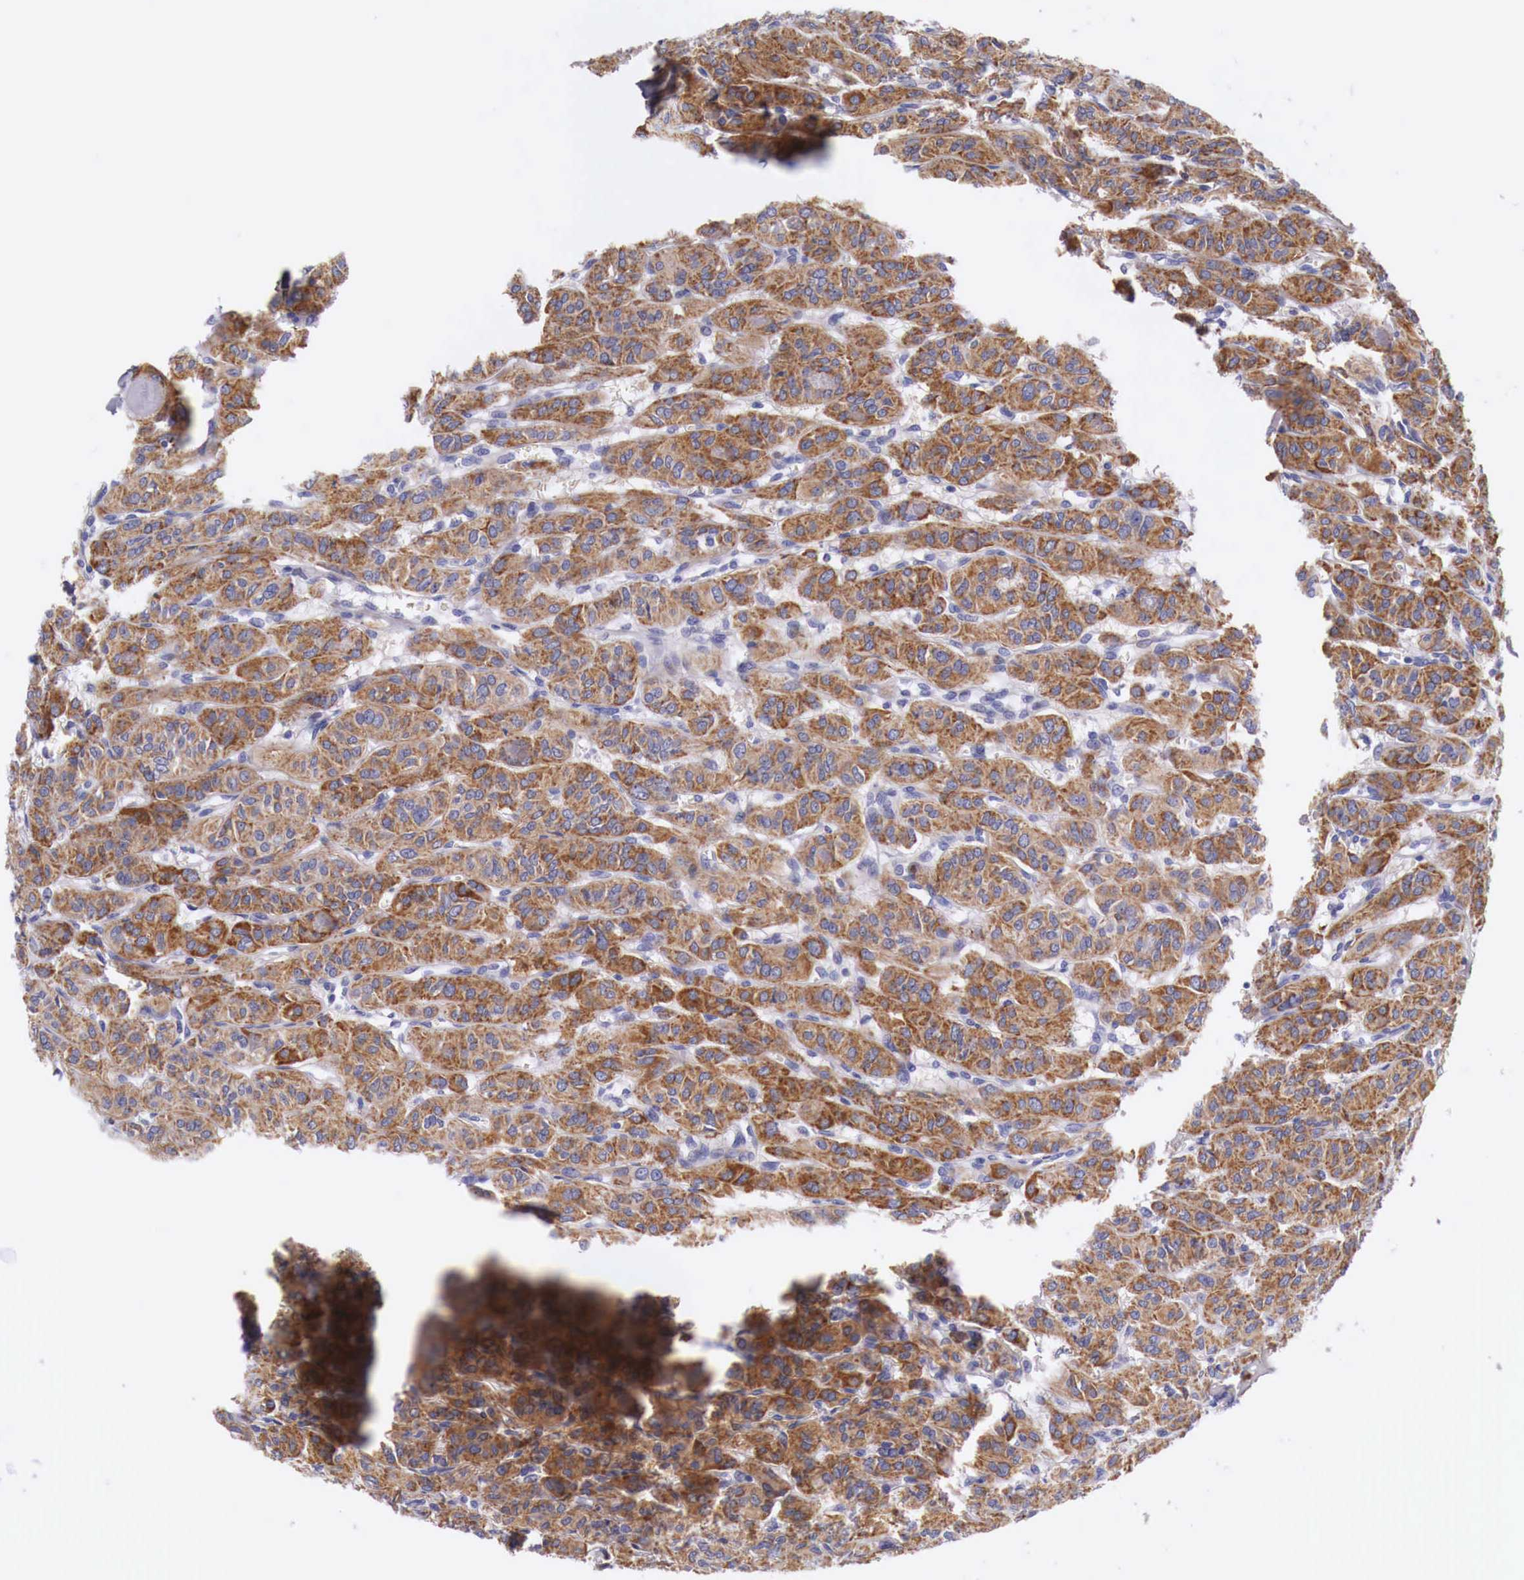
{"staining": {"intensity": "moderate", "quantity": ">75%", "location": "cytoplasmic/membranous"}, "tissue": "thyroid cancer", "cell_type": "Tumor cells", "image_type": "cancer", "snomed": [{"axis": "morphology", "description": "Follicular adenoma carcinoma, NOS"}, {"axis": "topography", "description": "Thyroid gland"}], "caption": "Immunohistochemistry staining of follicular adenoma carcinoma (thyroid), which reveals medium levels of moderate cytoplasmic/membranous staining in approximately >75% of tumor cells indicating moderate cytoplasmic/membranous protein expression. The staining was performed using DAB (3,3'-diaminobenzidine) (brown) for protein detection and nuclei were counterstained in hematoxylin (blue).", "gene": "NREP", "patient": {"sex": "female", "age": 71}}